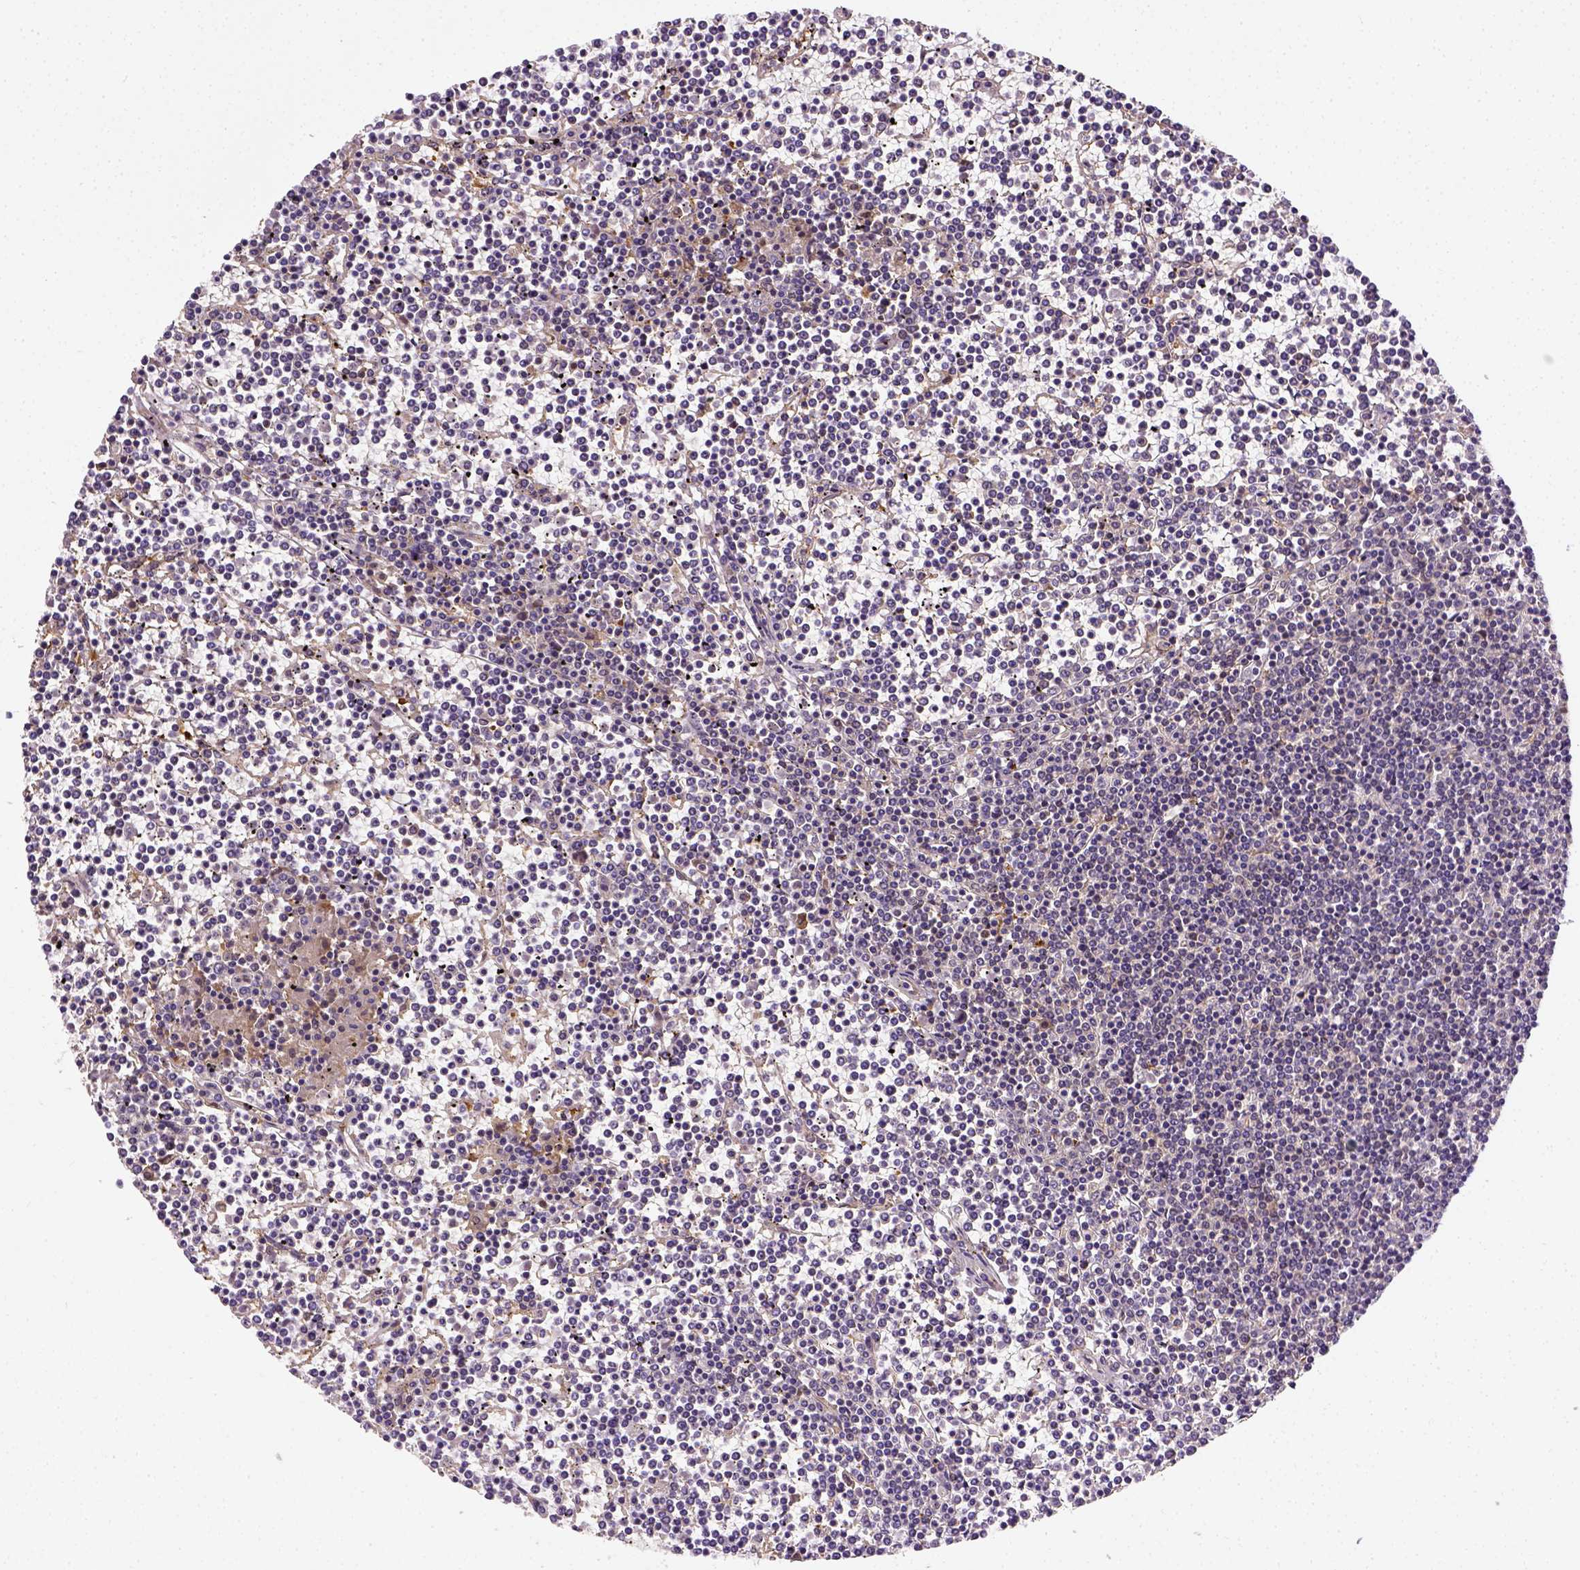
{"staining": {"intensity": "negative", "quantity": "none", "location": "none"}, "tissue": "lymphoma", "cell_type": "Tumor cells", "image_type": "cancer", "snomed": [{"axis": "morphology", "description": "Malignant lymphoma, non-Hodgkin's type, Low grade"}, {"axis": "topography", "description": "Spleen"}], "caption": "Photomicrograph shows no significant protein expression in tumor cells of malignant lymphoma, non-Hodgkin's type (low-grade).", "gene": "MATK", "patient": {"sex": "female", "age": 19}}